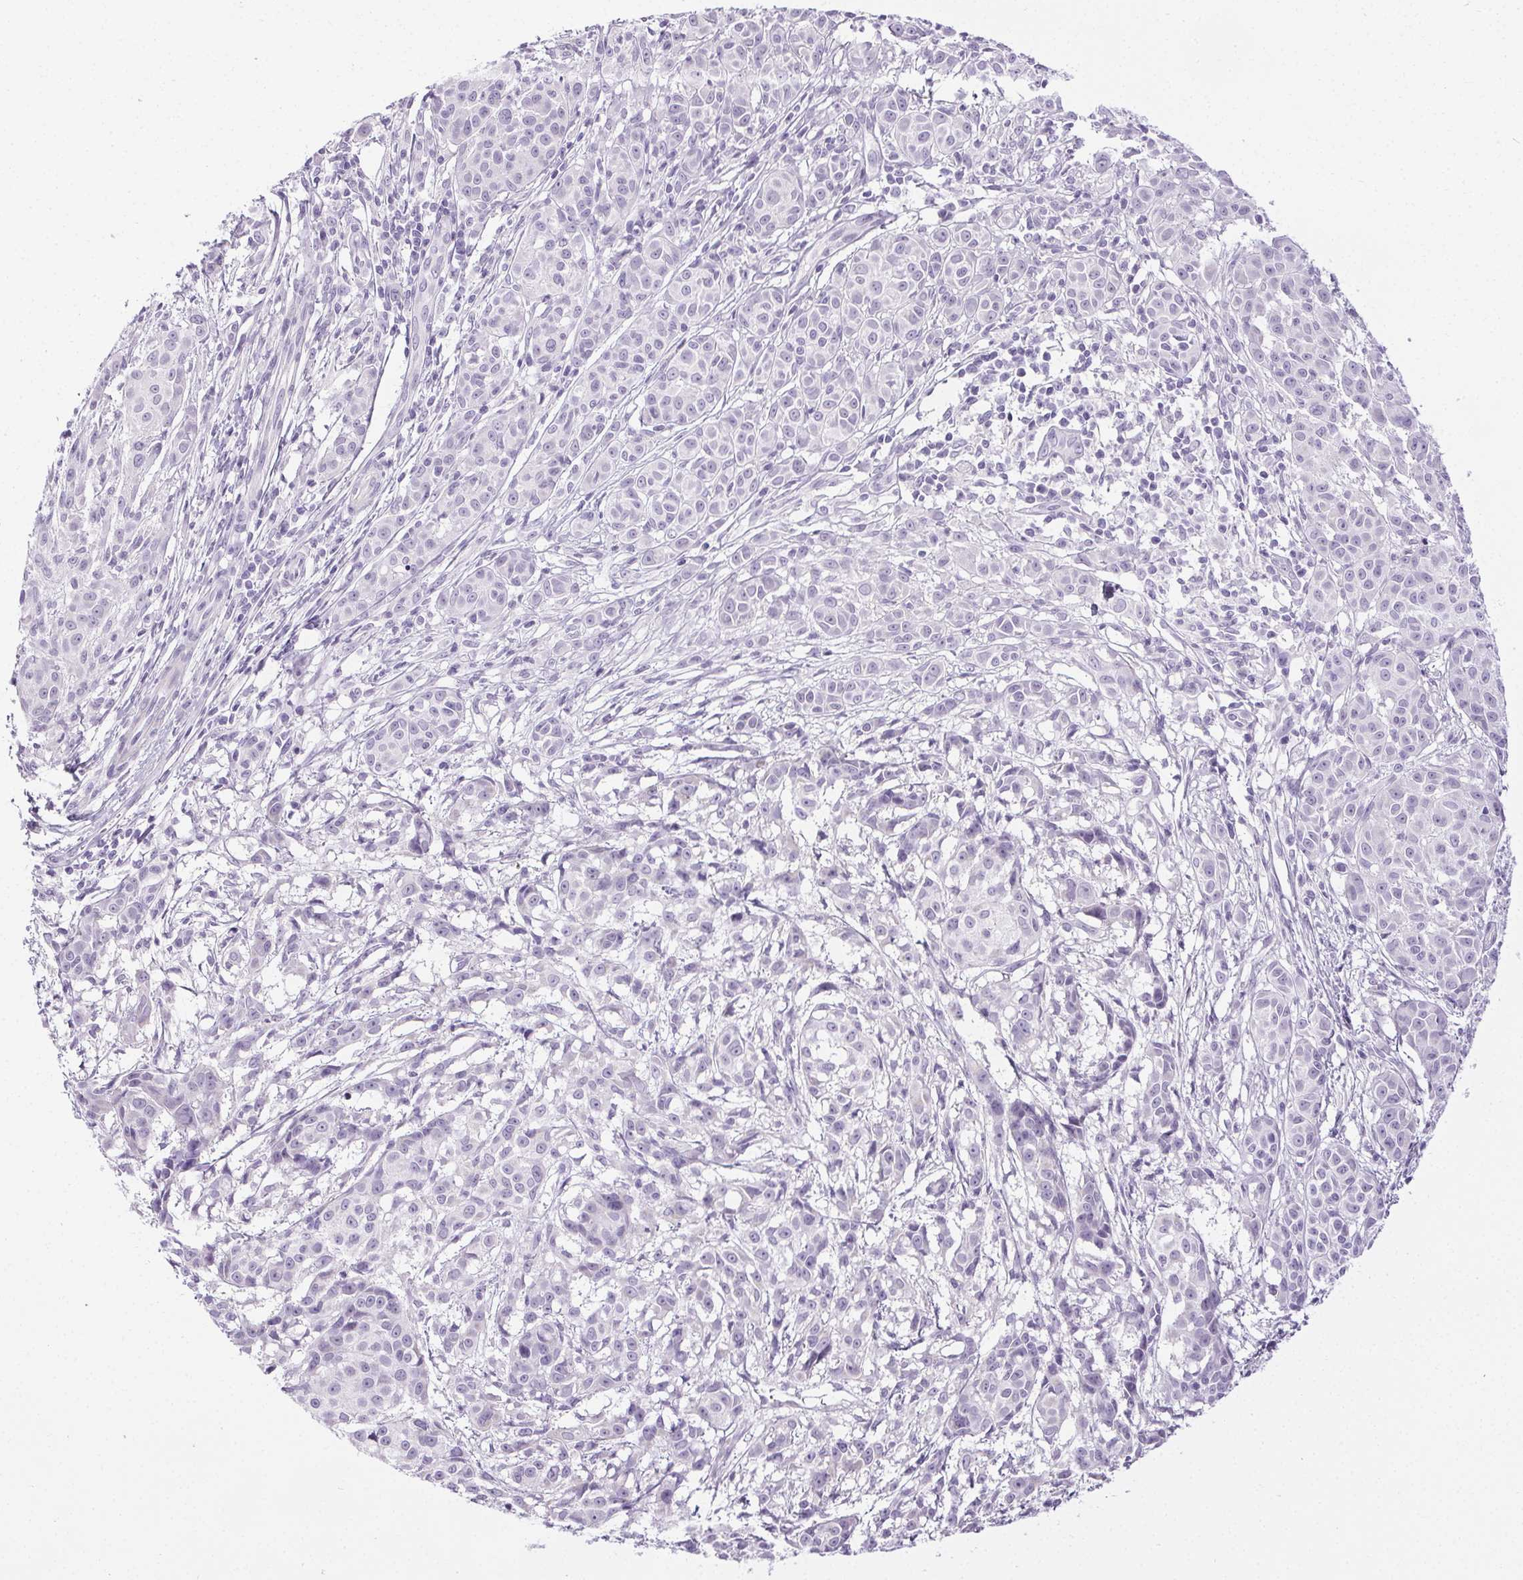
{"staining": {"intensity": "negative", "quantity": "none", "location": "none"}, "tissue": "melanoma", "cell_type": "Tumor cells", "image_type": "cancer", "snomed": [{"axis": "morphology", "description": "Malignant melanoma, NOS"}, {"axis": "topography", "description": "Skin"}], "caption": "A micrograph of human malignant melanoma is negative for staining in tumor cells.", "gene": "ELAVL2", "patient": {"sex": "male", "age": 48}}